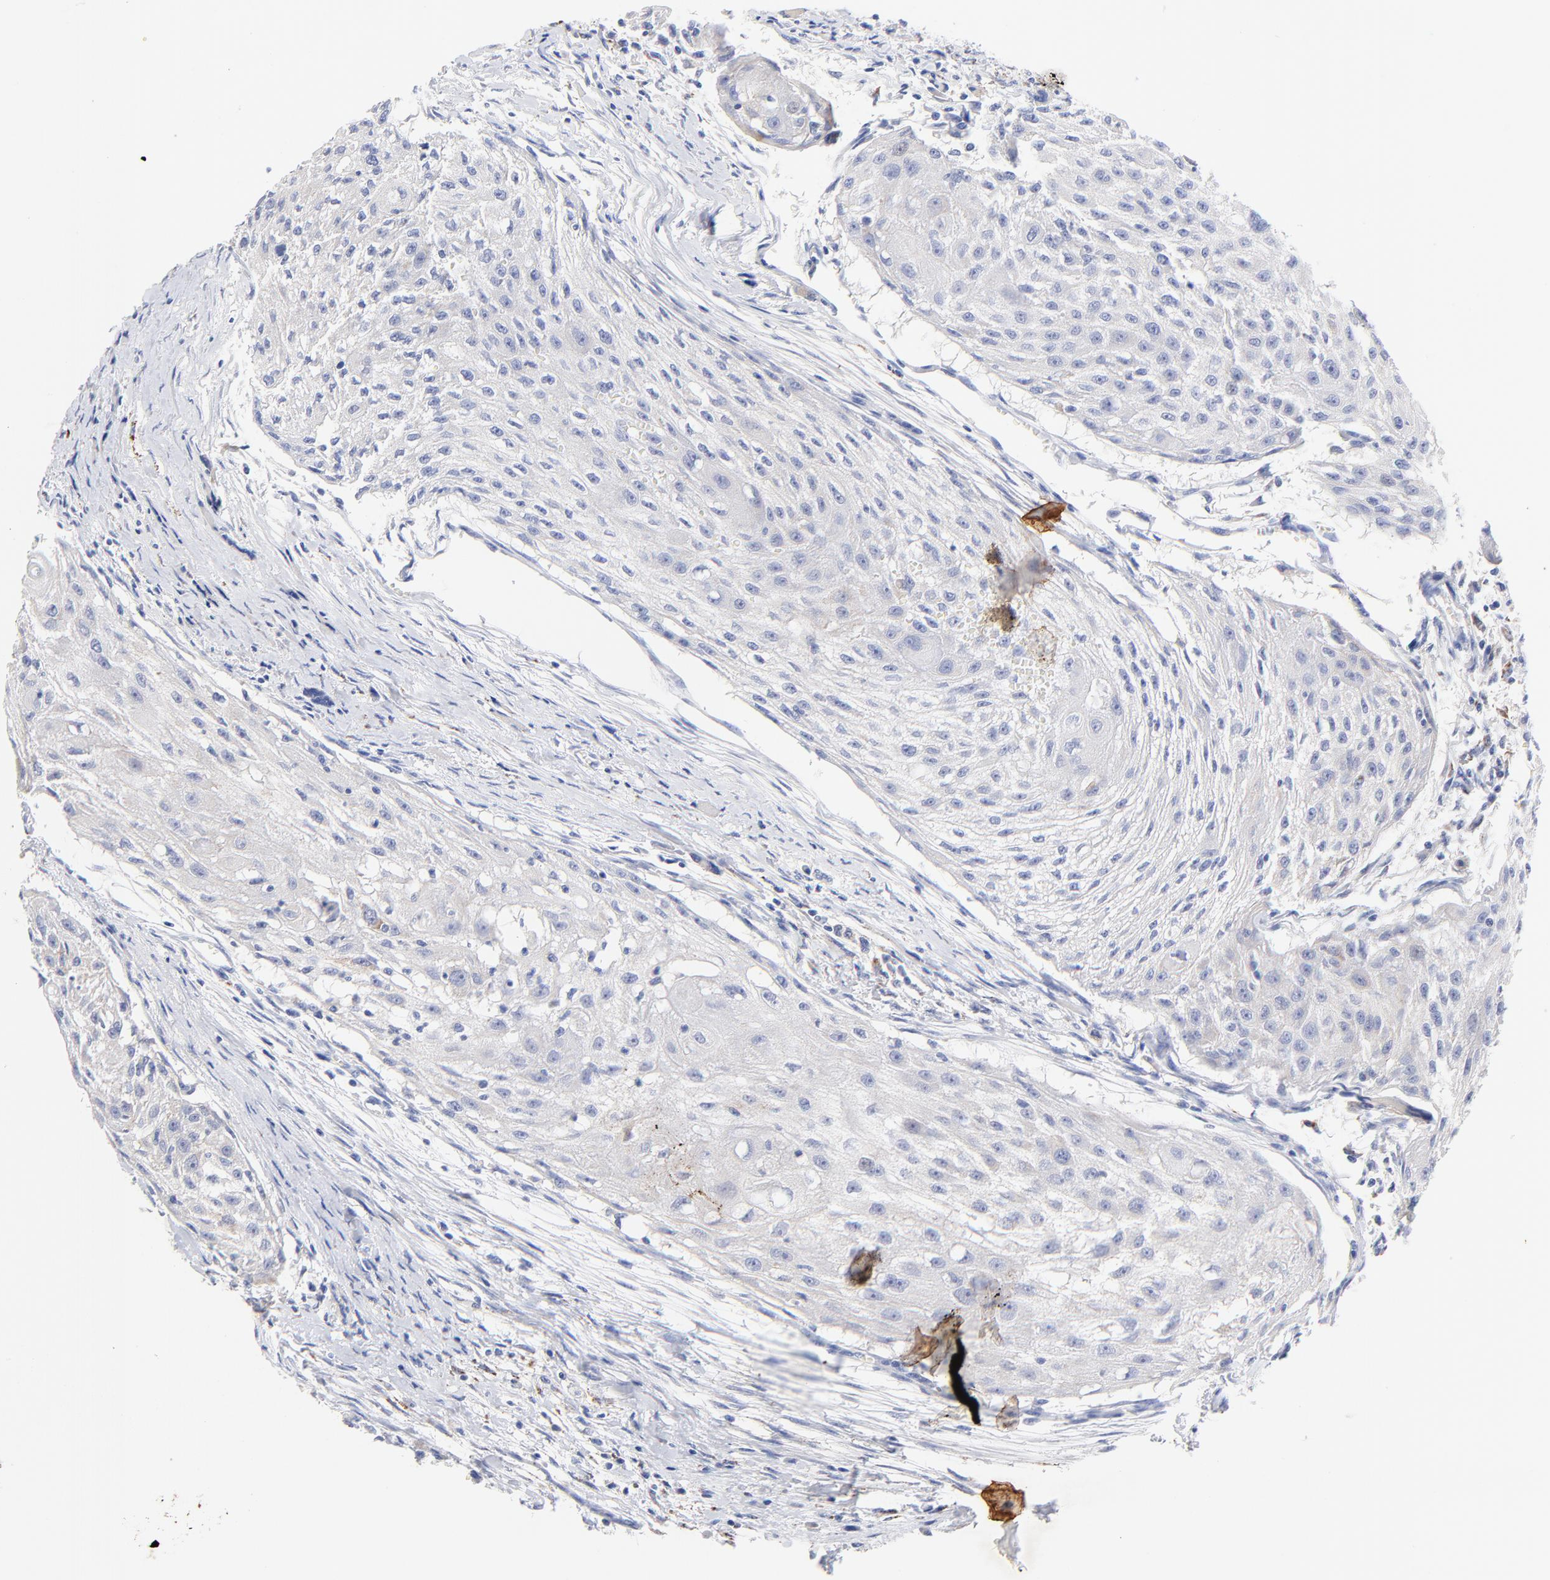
{"staining": {"intensity": "weak", "quantity": "<25%", "location": "cytoplasmic/membranous"}, "tissue": "head and neck cancer", "cell_type": "Tumor cells", "image_type": "cancer", "snomed": [{"axis": "morphology", "description": "Squamous cell carcinoma, NOS"}, {"axis": "topography", "description": "Head-Neck"}], "caption": "Immunohistochemistry of head and neck squamous cell carcinoma exhibits no positivity in tumor cells. (Immunohistochemistry (ihc), brightfield microscopy, high magnification).", "gene": "FBXO10", "patient": {"sex": "male", "age": 64}}